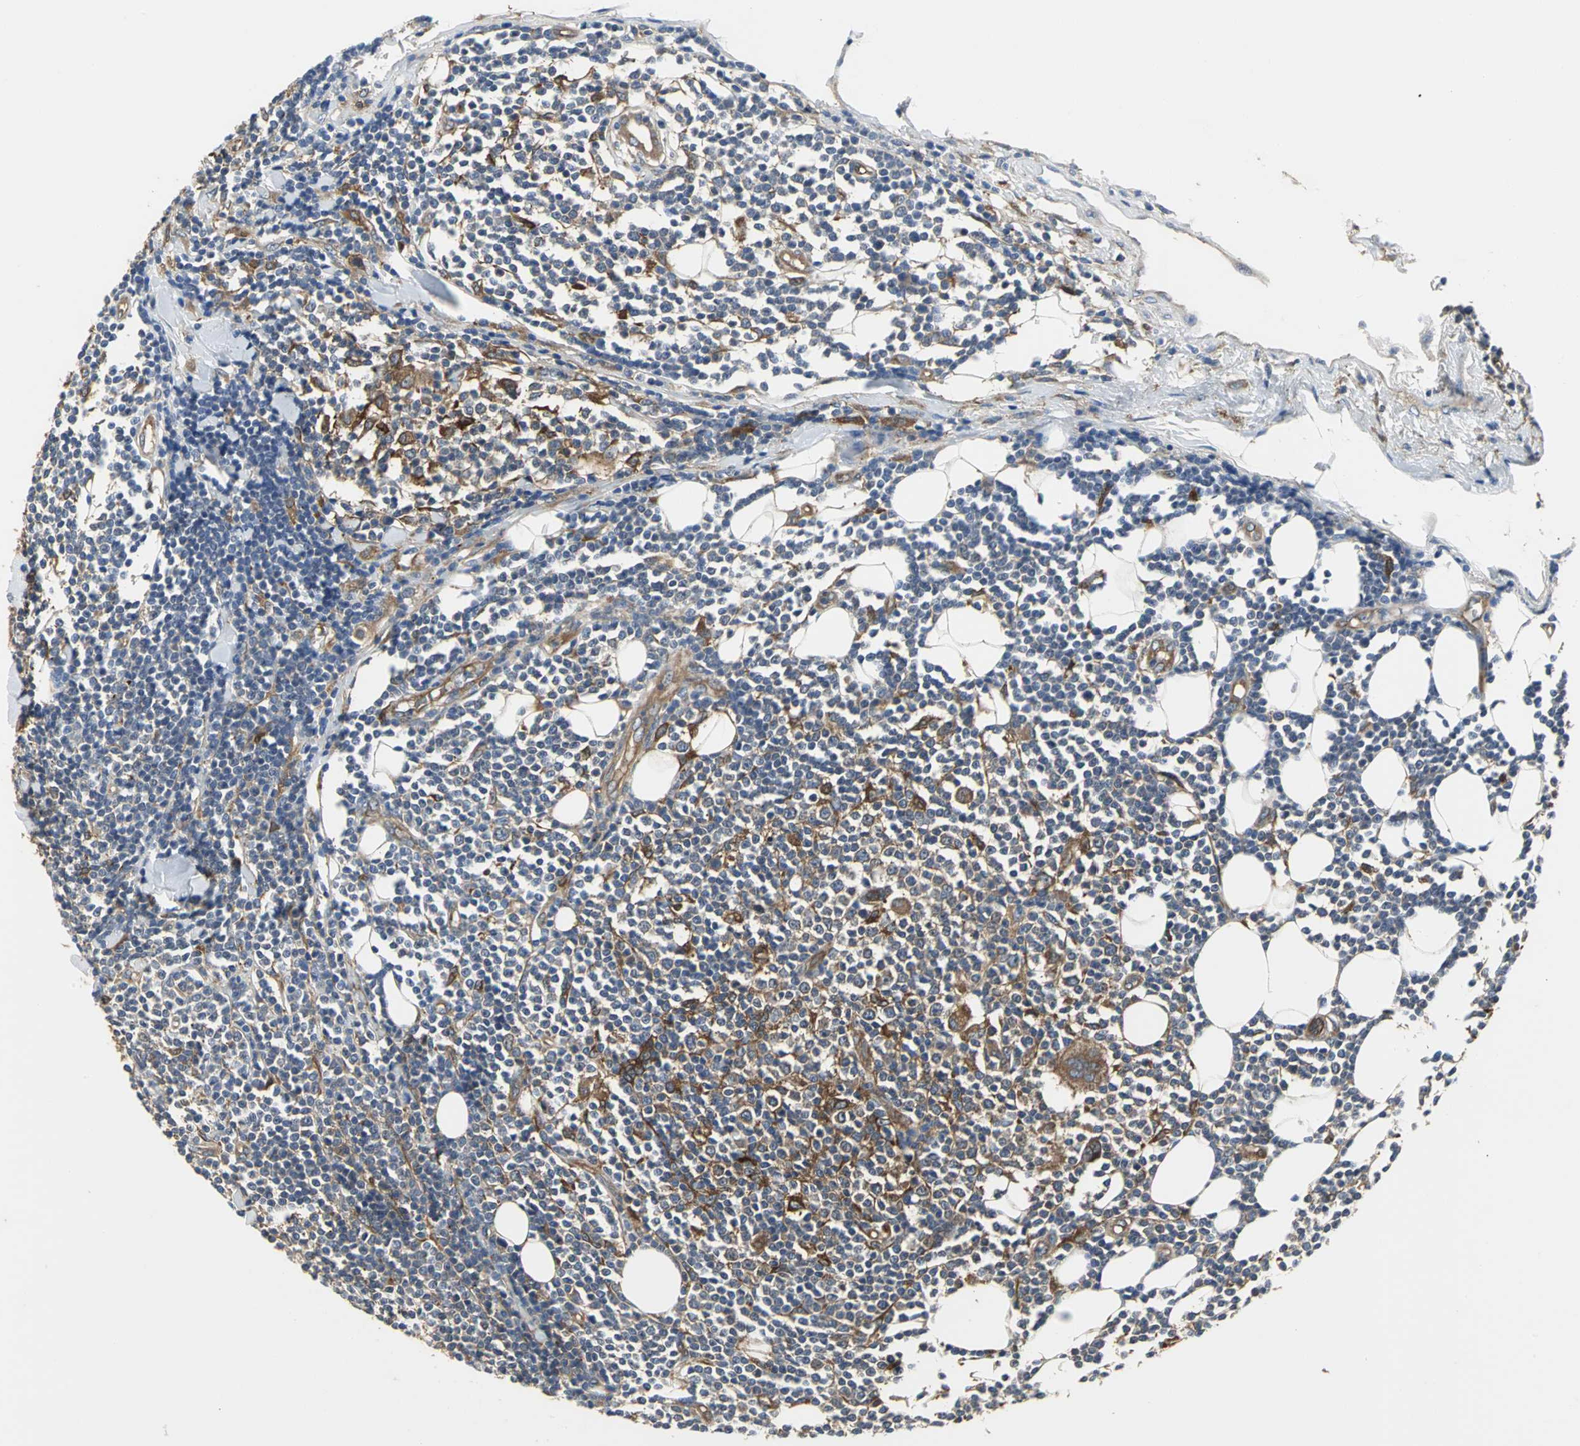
{"staining": {"intensity": "negative", "quantity": "none", "location": "none"}, "tissue": "lymphoma", "cell_type": "Tumor cells", "image_type": "cancer", "snomed": [{"axis": "morphology", "description": "Malignant lymphoma, non-Hodgkin's type, Low grade"}, {"axis": "topography", "description": "Soft tissue"}], "caption": "The micrograph reveals no significant positivity in tumor cells of lymphoma.", "gene": "CHRNB1", "patient": {"sex": "male", "age": 92}}